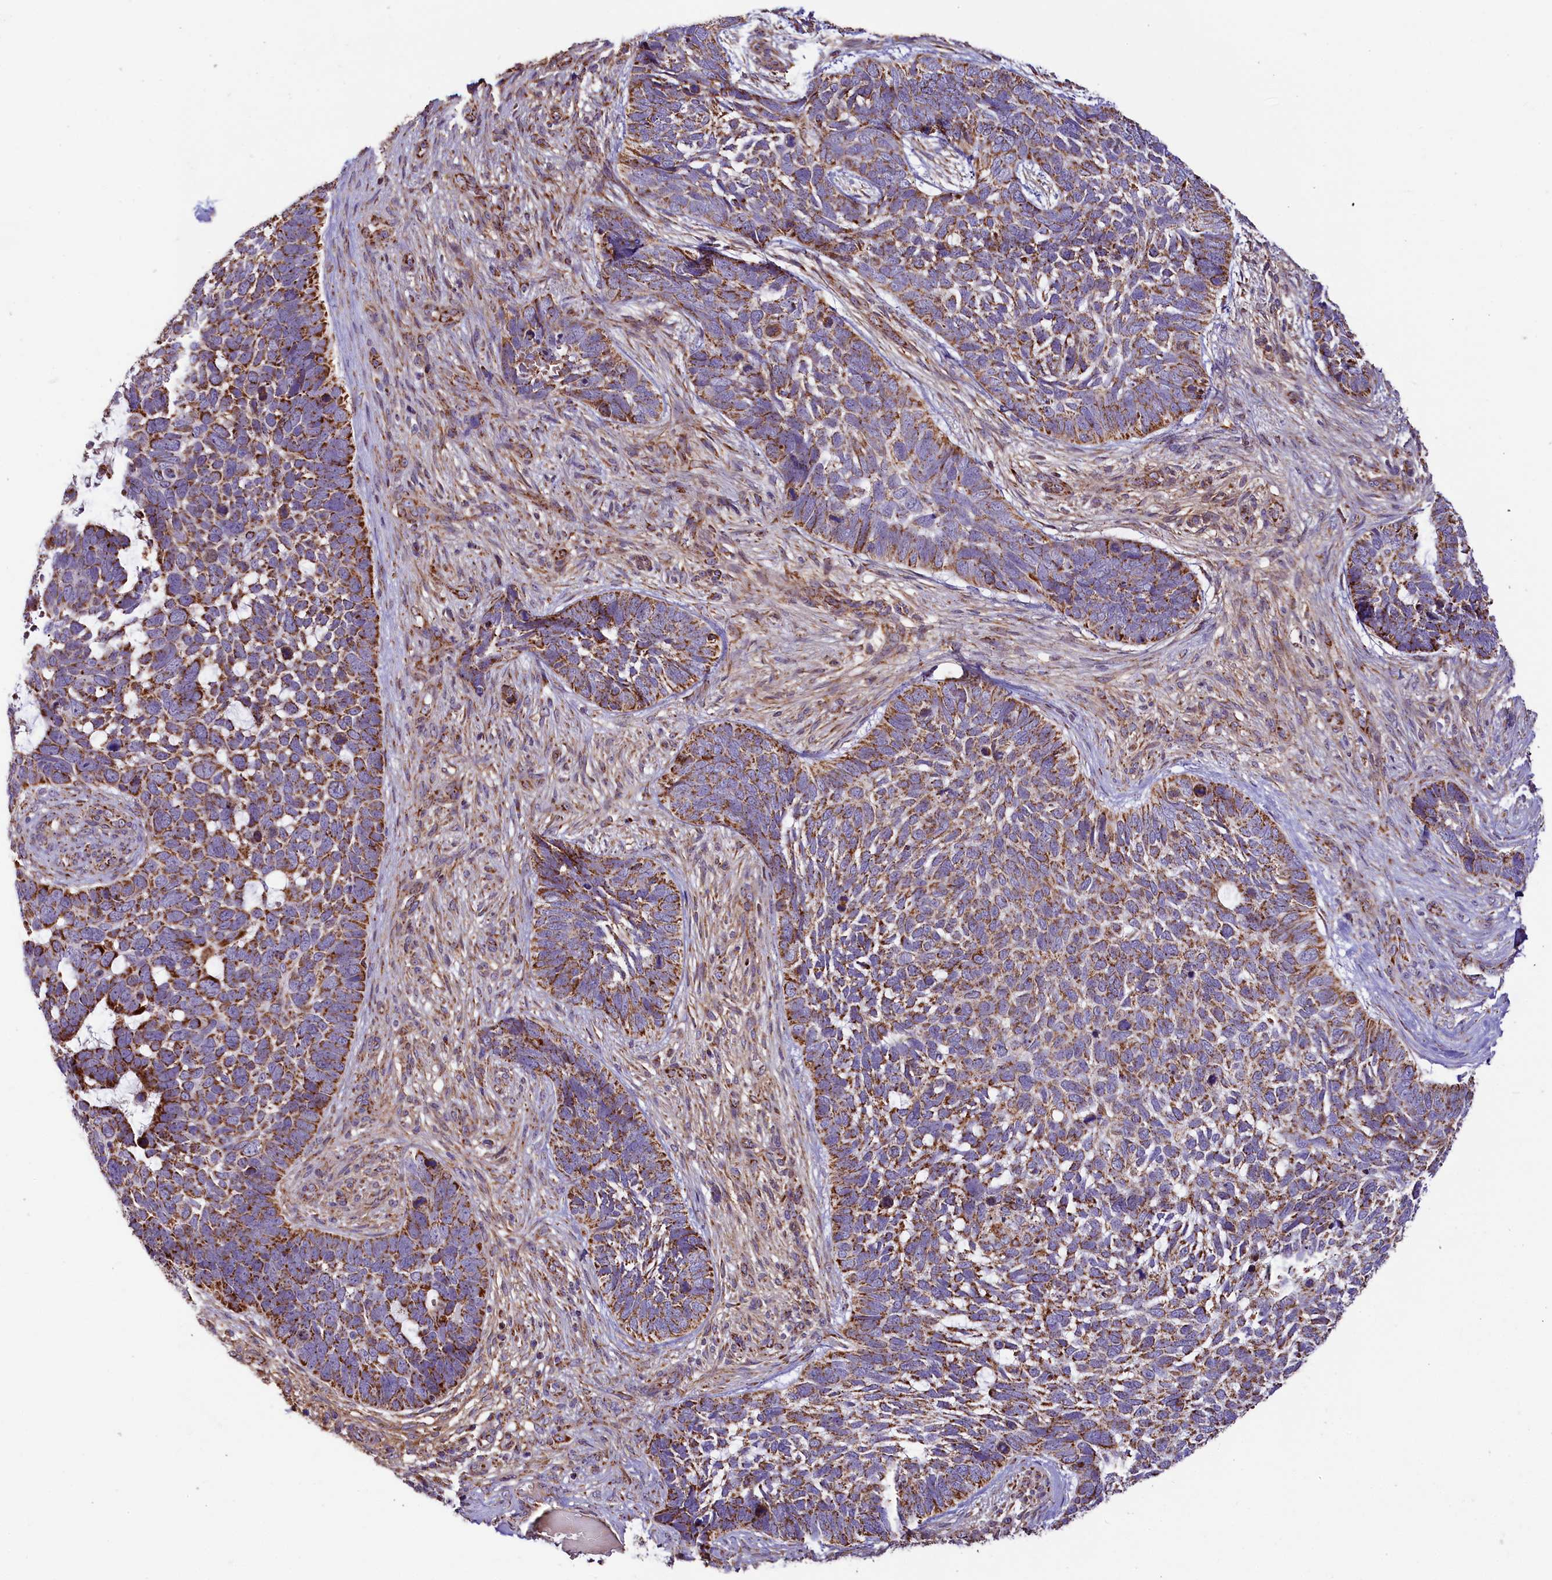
{"staining": {"intensity": "strong", "quantity": "25%-75%", "location": "cytoplasmic/membranous"}, "tissue": "skin cancer", "cell_type": "Tumor cells", "image_type": "cancer", "snomed": [{"axis": "morphology", "description": "Basal cell carcinoma"}, {"axis": "topography", "description": "Skin"}], "caption": "A histopathology image showing strong cytoplasmic/membranous staining in approximately 25%-75% of tumor cells in basal cell carcinoma (skin), as visualized by brown immunohistochemical staining.", "gene": "NDUFA8", "patient": {"sex": "male", "age": 88}}